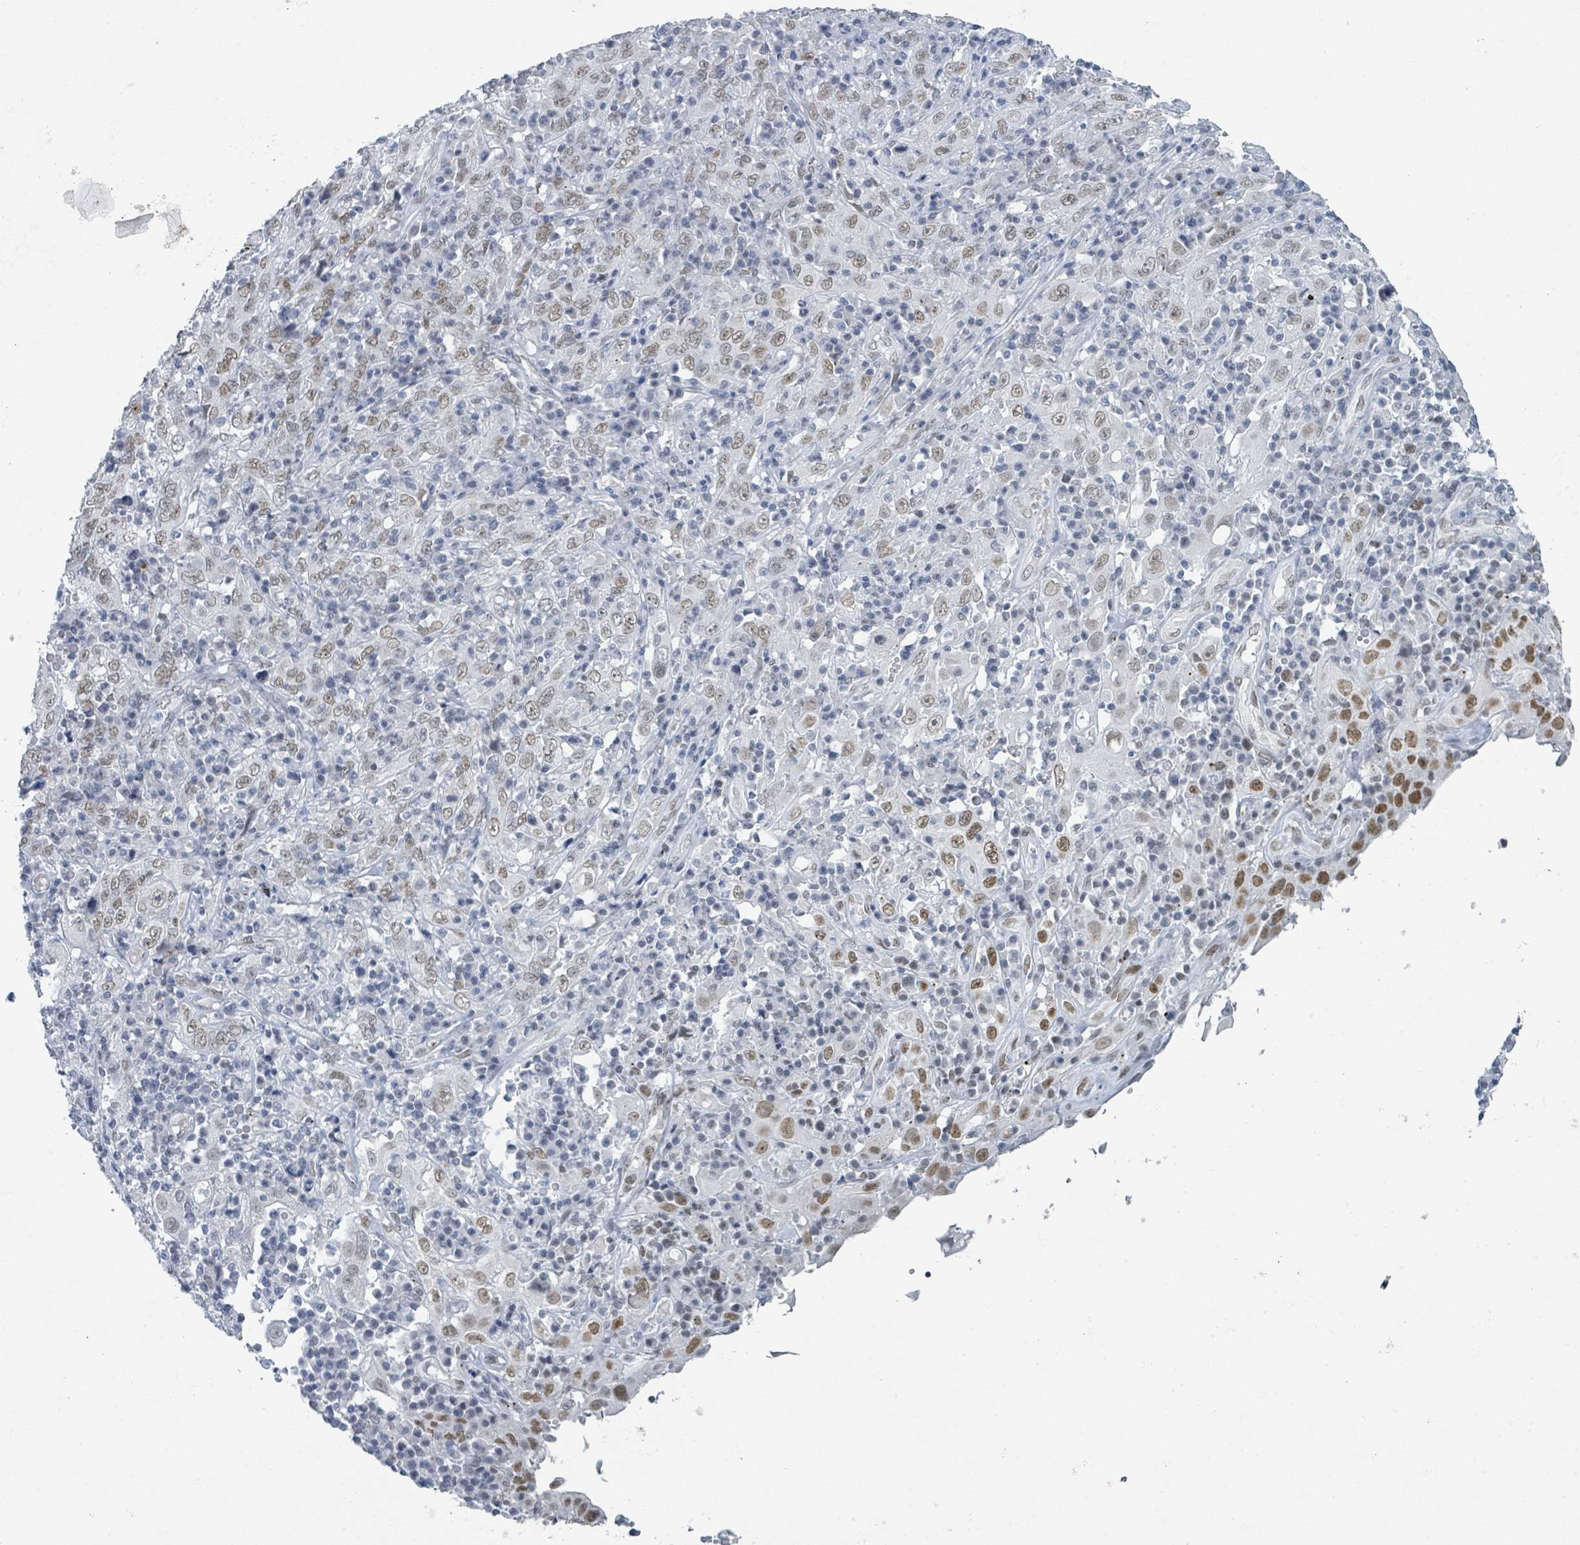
{"staining": {"intensity": "weak", "quantity": "25%-75%", "location": "nuclear"}, "tissue": "cervical cancer", "cell_type": "Tumor cells", "image_type": "cancer", "snomed": [{"axis": "morphology", "description": "Squamous cell carcinoma, NOS"}, {"axis": "topography", "description": "Cervix"}], "caption": "Immunohistochemistry (IHC) staining of cervical cancer (squamous cell carcinoma), which displays low levels of weak nuclear positivity in about 25%-75% of tumor cells indicating weak nuclear protein expression. The staining was performed using DAB (3,3'-diaminobenzidine) (brown) for protein detection and nuclei were counterstained in hematoxylin (blue).", "gene": "EHMT2", "patient": {"sex": "female", "age": 46}}